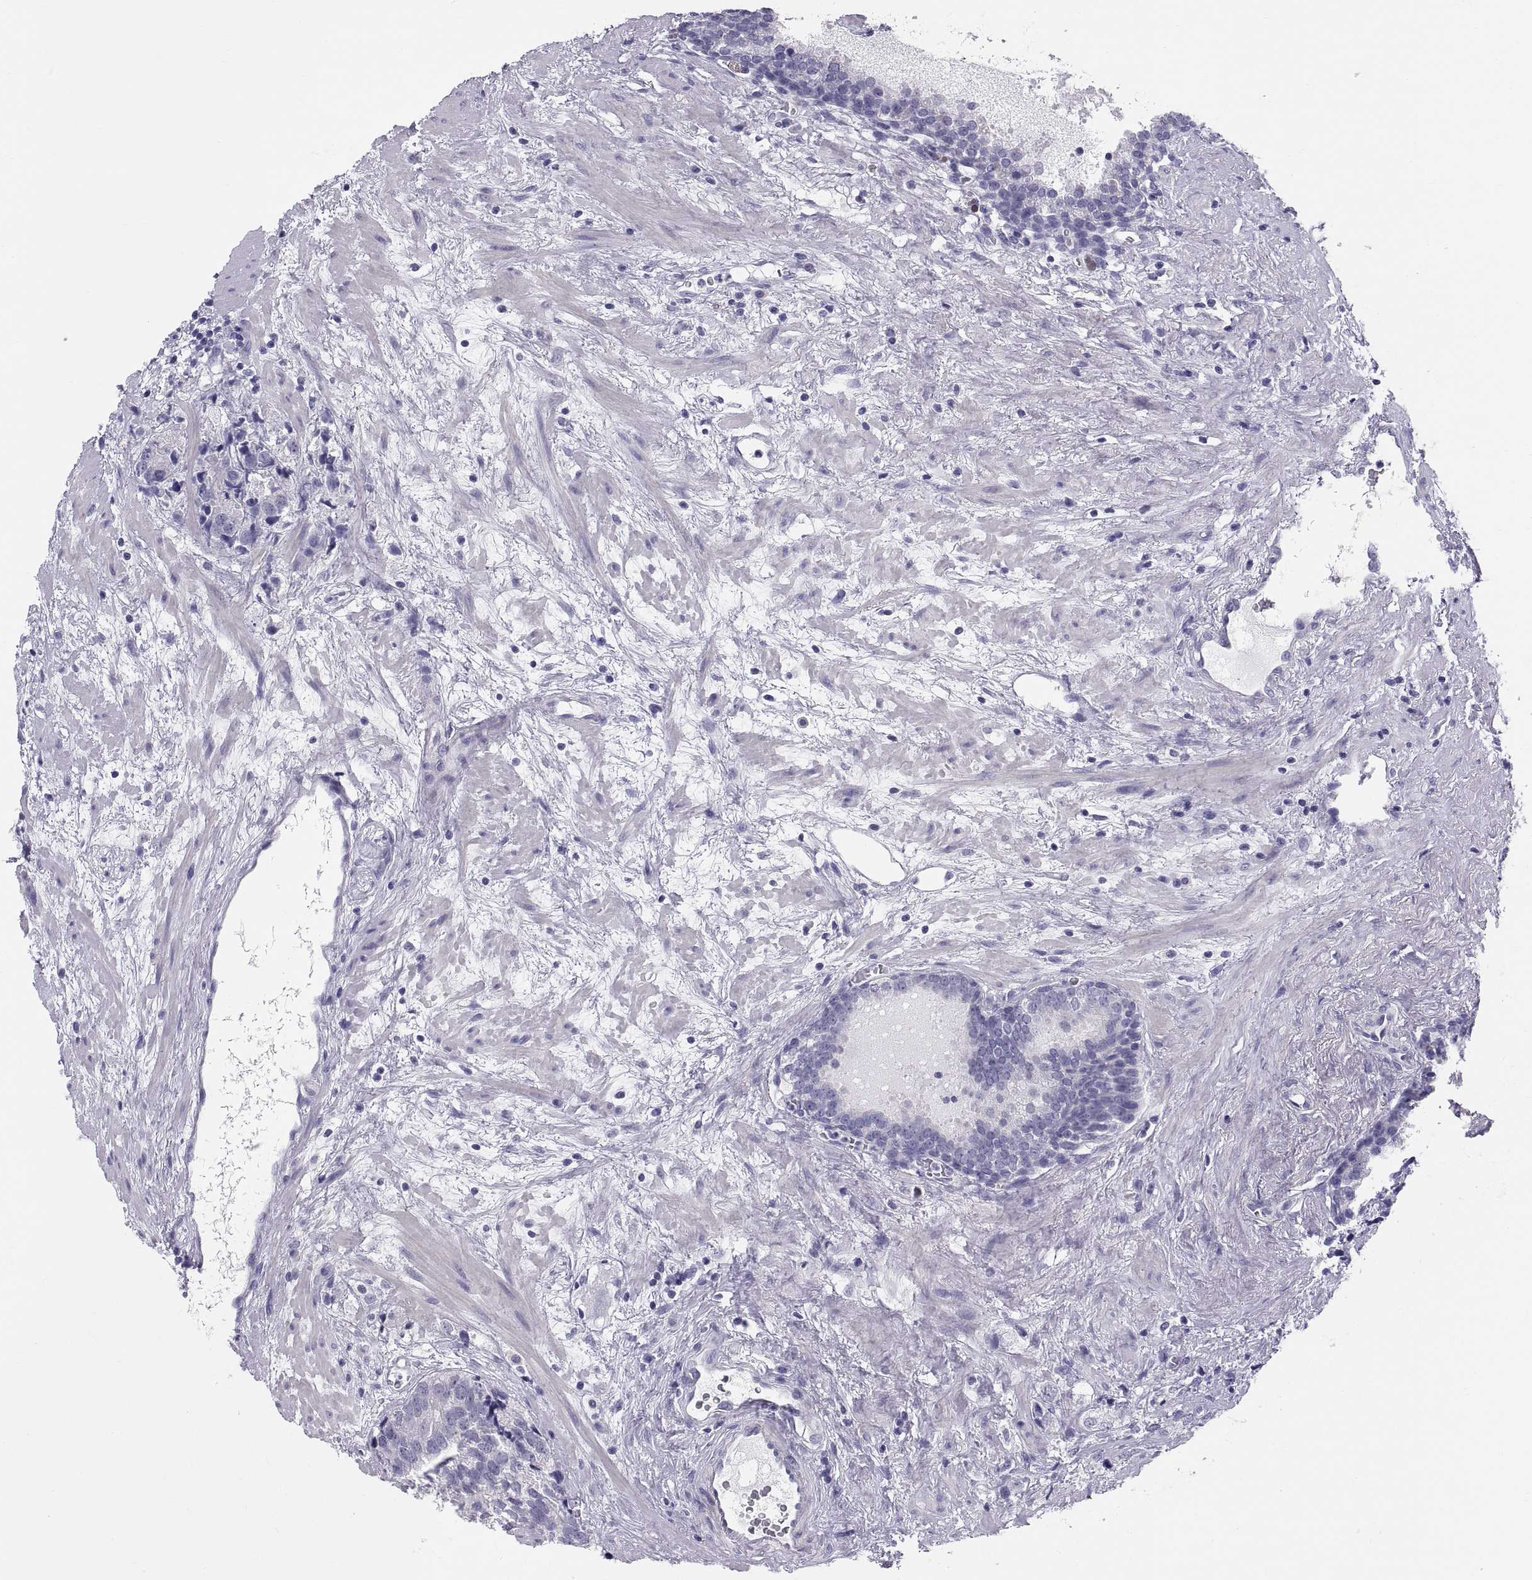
{"staining": {"intensity": "negative", "quantity": "none", "location": "none"}, "tissue": "prostate cancer", "cell_type": "Tumor cells", "image_type": "cancer", "snomed": [{"axis": "morphology", "description": "Adenocarcinoma, NOS"}, {"axis": "topography", "description": "Prostate and seminal vesicle, NOS"}], "caption": "Protein analysis of adenocarcinoma (prostate) reveals no significant positivity in tumor cells. (DAB IHC, high magnification).", "gene": "RNASE12", "patient": {"sex": "male", "age": 63}}